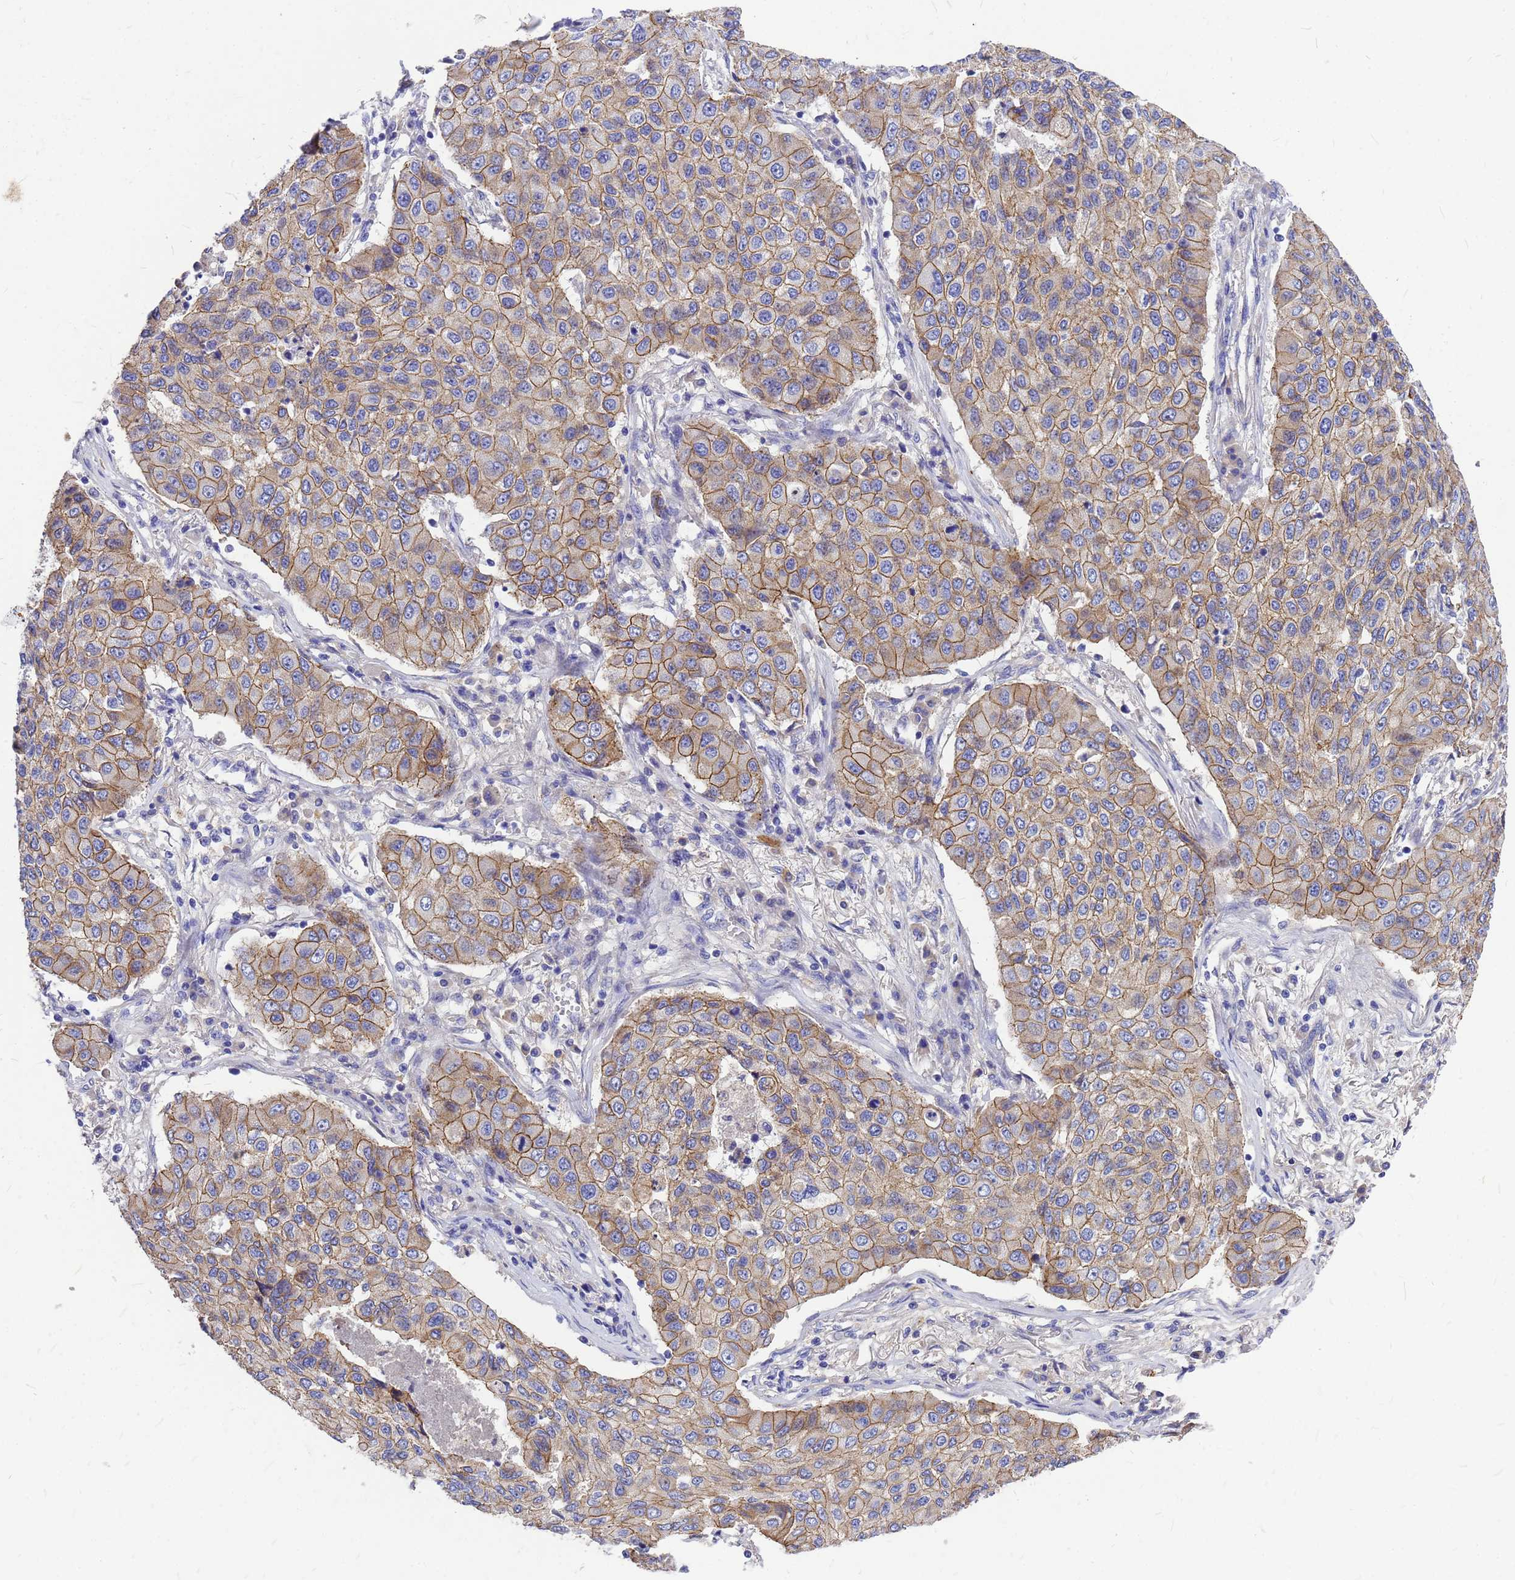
{"staining": {"intensity": "moderate", "quantity": ">75%", "location": "cytoplasmic/membranous"}, "tissue": "lung cancer", "cell_type": "Tumor cells", "image_type": "cancer", "snomed": [{"axis": "morphology", "description": "Squamous cell carcinoma, NOS"}, {"axis": "topography", "description": "Lung"}], "caption": "A high-resolution image shows immunohistochemistry staining of lung cancer (squamous cell carcinoma), which reveals moderate cytoplasmic/membranous staining in about >75% of tumor cells.", "gene": "FBXW5", "patient": {"sex": "male", "age": 74}}